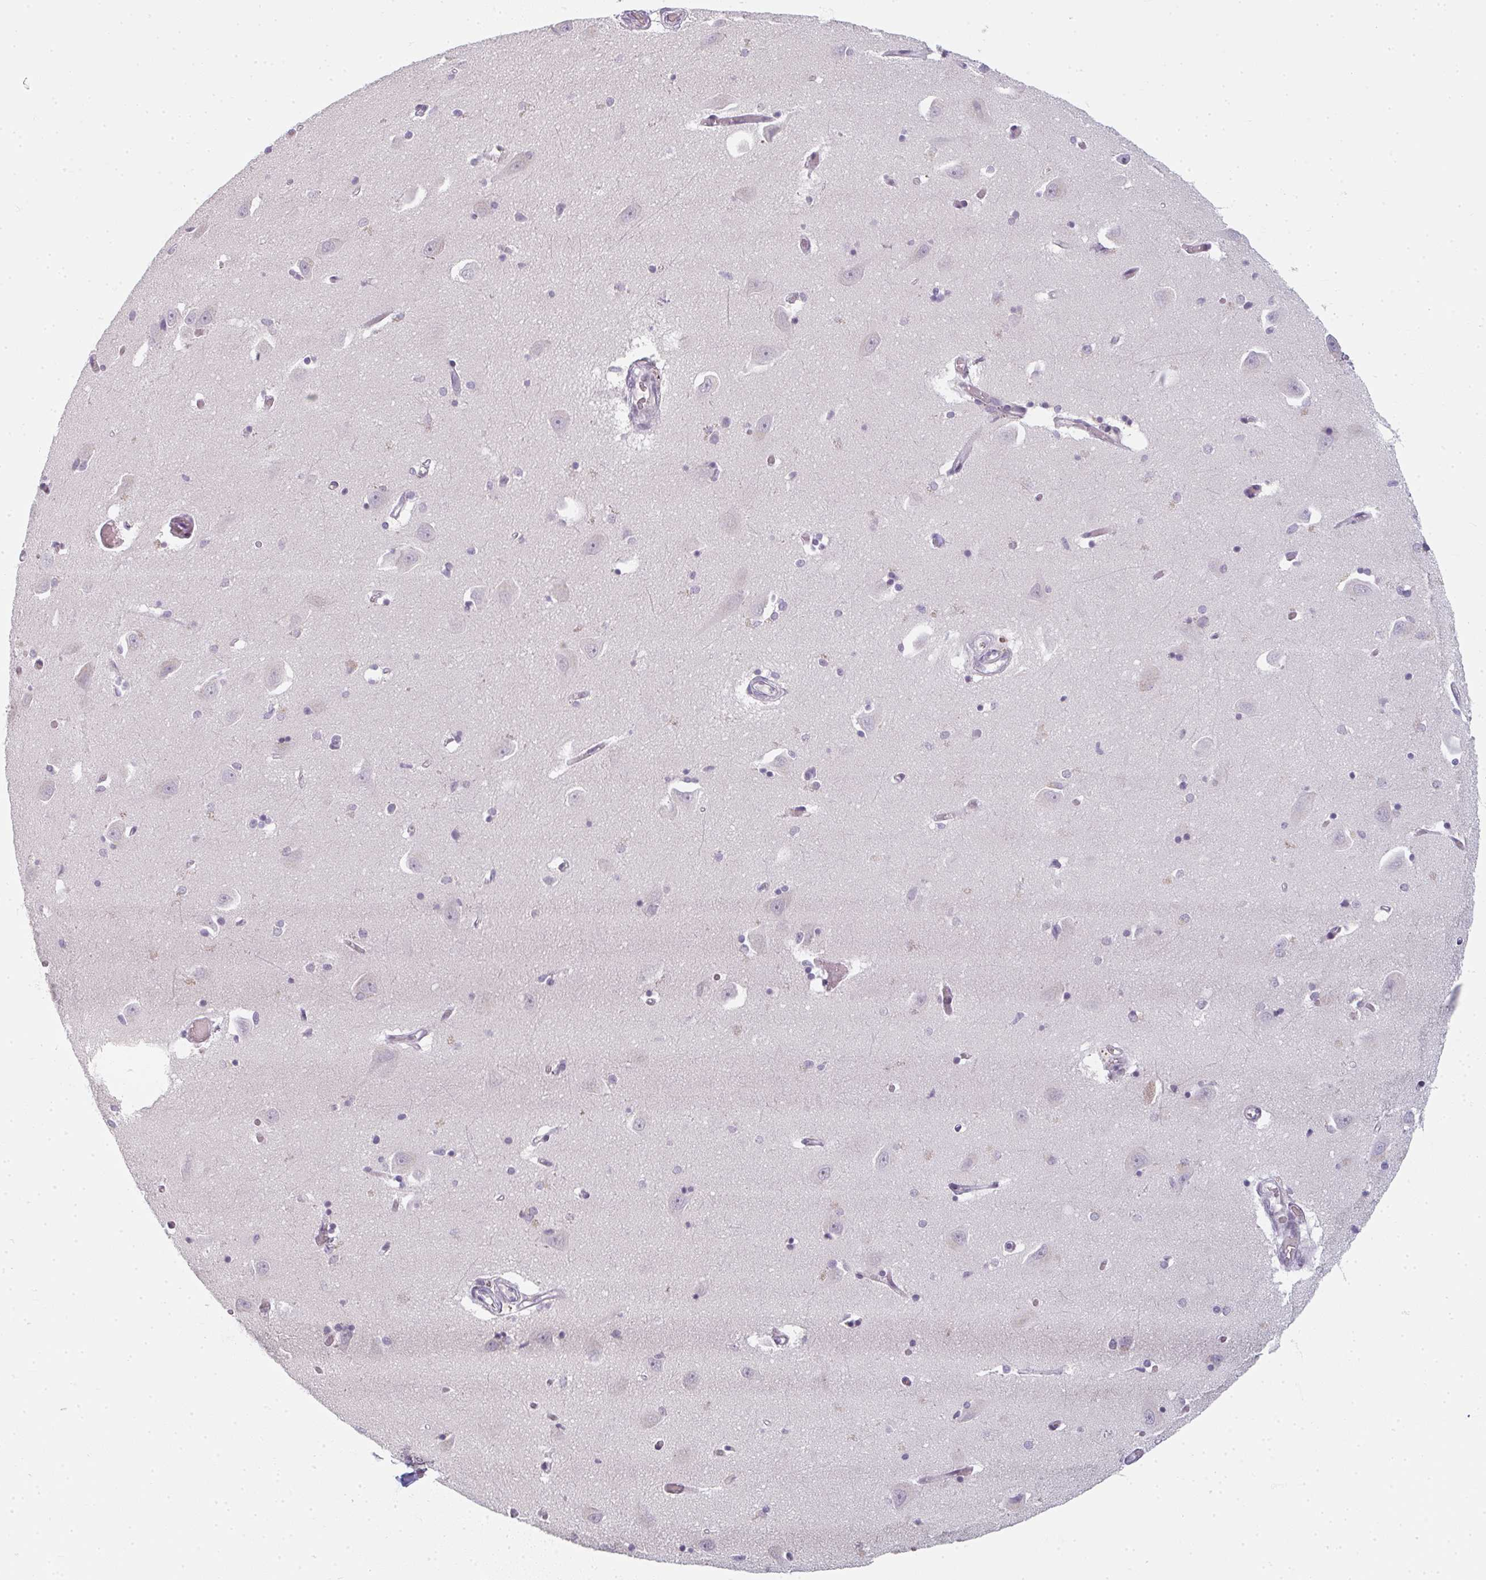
{"staining": {"intensity": "negative", "quantity": "none", "location": "none"}, "tissue": "caudate", "cell_type": "Glial cells", "image_type": "normal", "snomed": [{"axis": "morphology", "description": "Normal tissue, NOS"}, {"axis": "topography", "description": "Lateral ventricle wall"}, {"axis": "topography", "description": "Hippocampus"}], "caption": "Immunohistochemistry of unremarkable human caudate demonstrates no positivity in glial cells.", "gene": "RBBP6", "patient": {"sex": "female", "age": 63}}